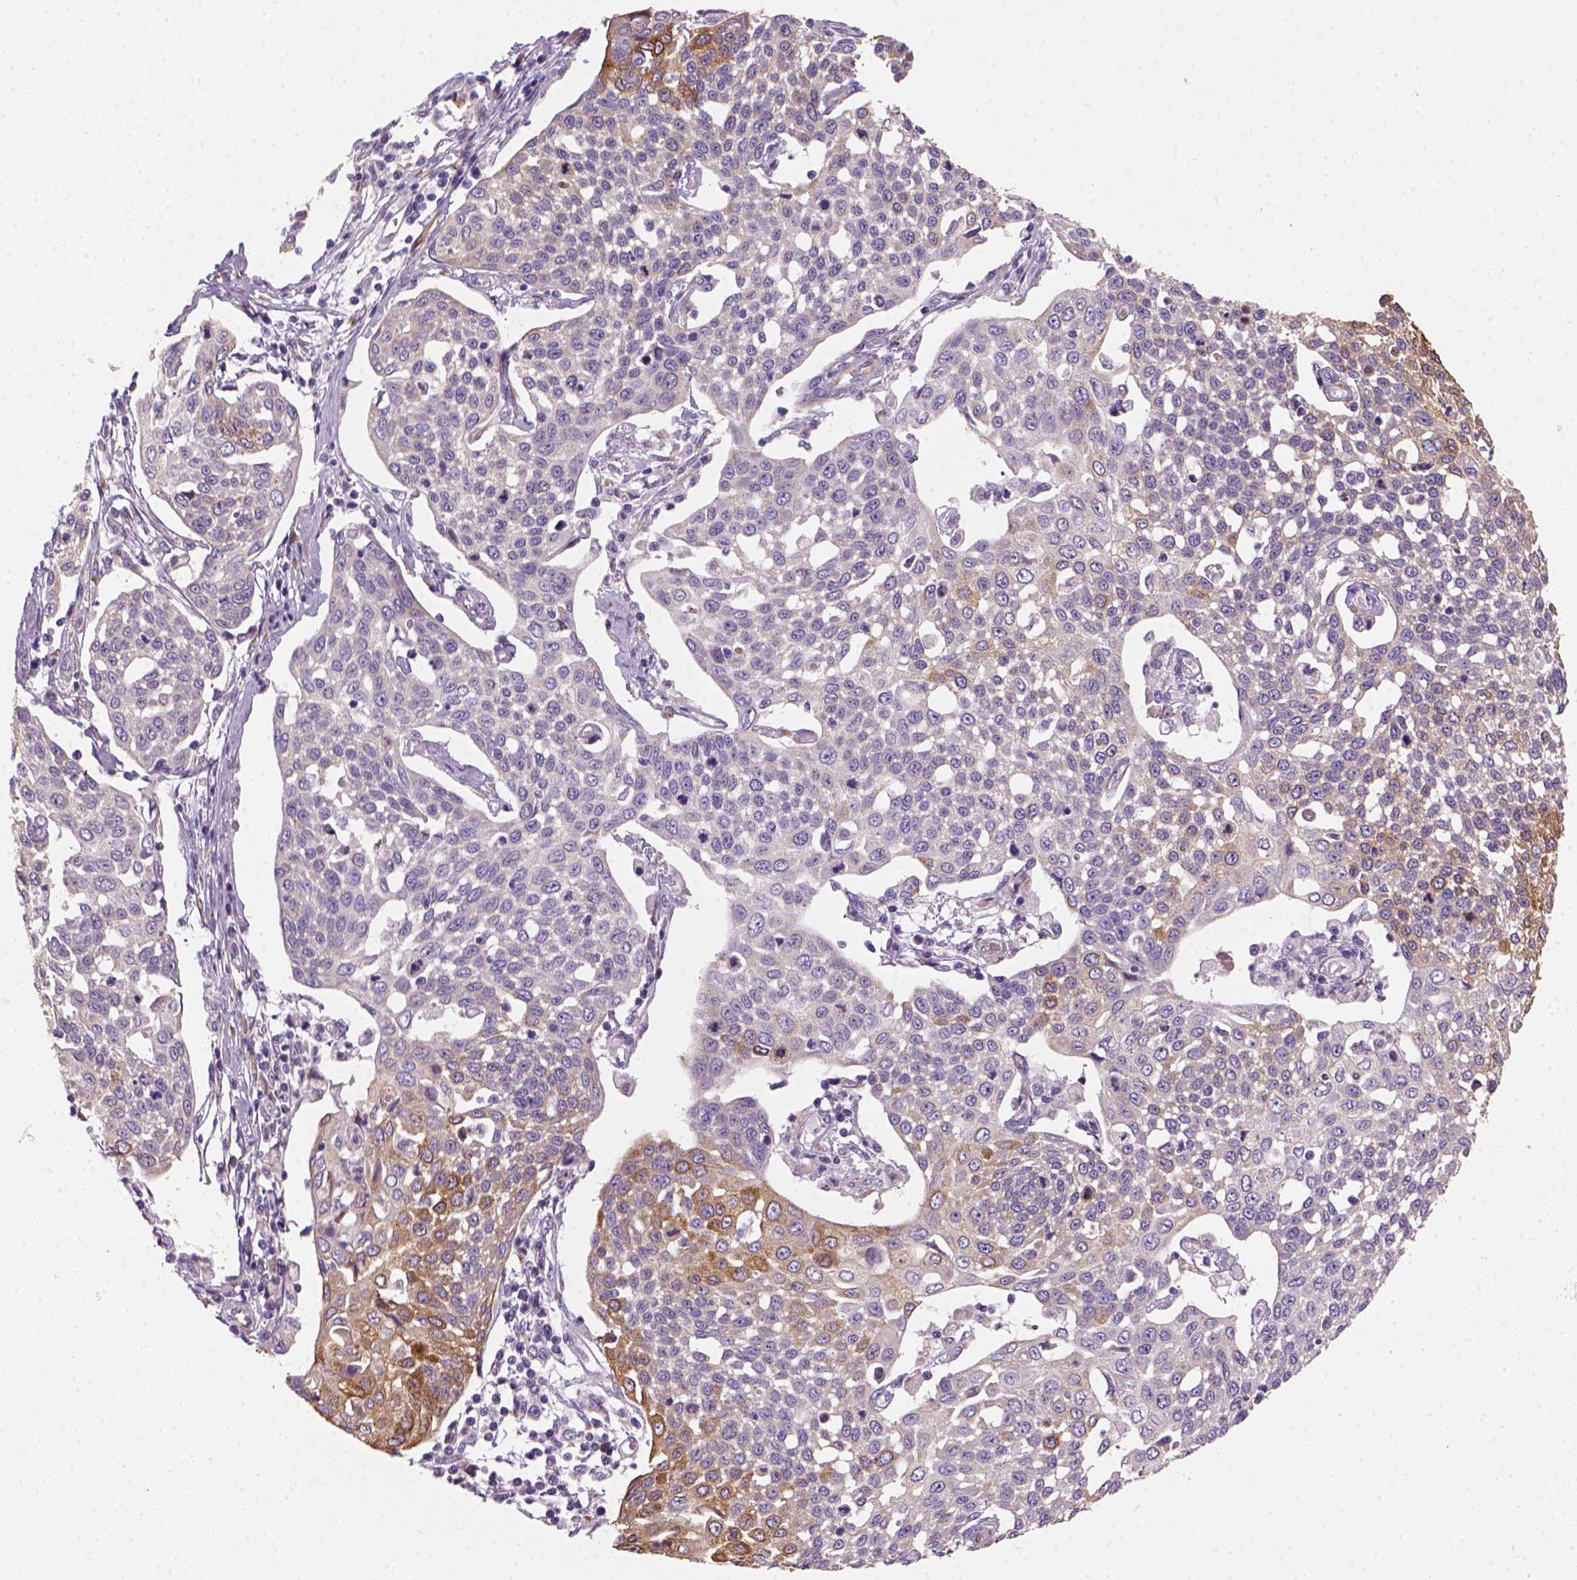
{"staining": {"intensity": "moderate", "quantity": "<25%", "location": "cytoplasmic/membranous"}, "tissue": "cervical cancer", "cell_type": "Tumor cells", "image_type": "cancer", "snomed": [{"axis": "morphology", "description": "Squamous cell carcinoma, NOS"}, {"axis": "topography", "description": "Cervix"}], "caption": "Moderate cytoplasmic/membranous positivity for a protein is present in approximately <25% of tumor cells of cervical cancer using immunohistochemistry (IHC).", "gene": "CES2", "patient": {"sex": "female", "age": 34}}